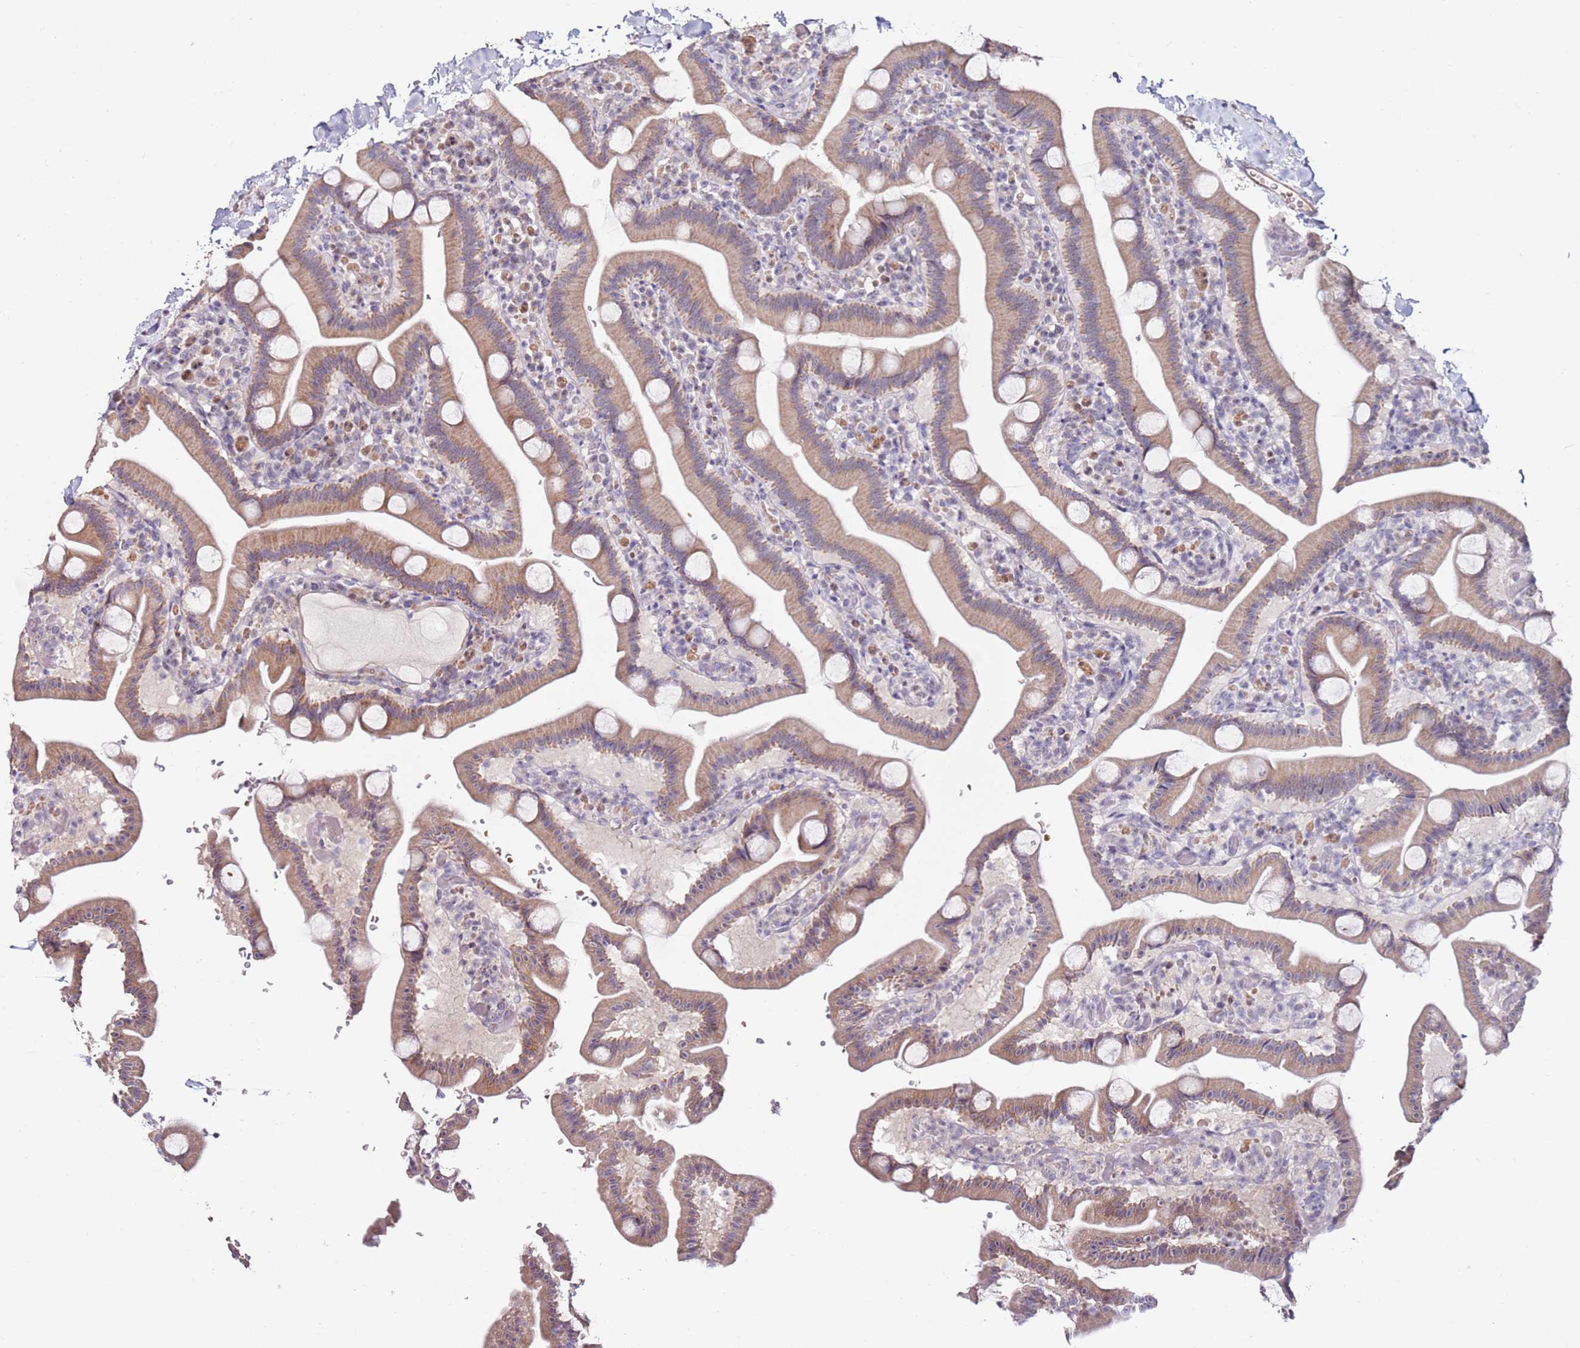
{"staining": {"intensity": "weak", "quantity": "25%-75%", "location": "cytoplasmic/membranous"}, "tissue": "duodenum", "cell_type": "Glandular cells", "image_type": "normal", "snomed": [{"axis": "morphology", "description": "Normal tissue, NOS"}, {"axis": "topography", "description": "Duodenum"}], "caption": "IHC image of normal duodenum: human duodenum stained using immunohistochemistry (IHC) reveals low levels of weak protein expression localized specifically in the cytoplasmic/membranous of glandular cells, appearing as a cytoplasmic/membranous brown color.", "gene": "RARS2", "patient": {"sex": "male", "age": 55}}